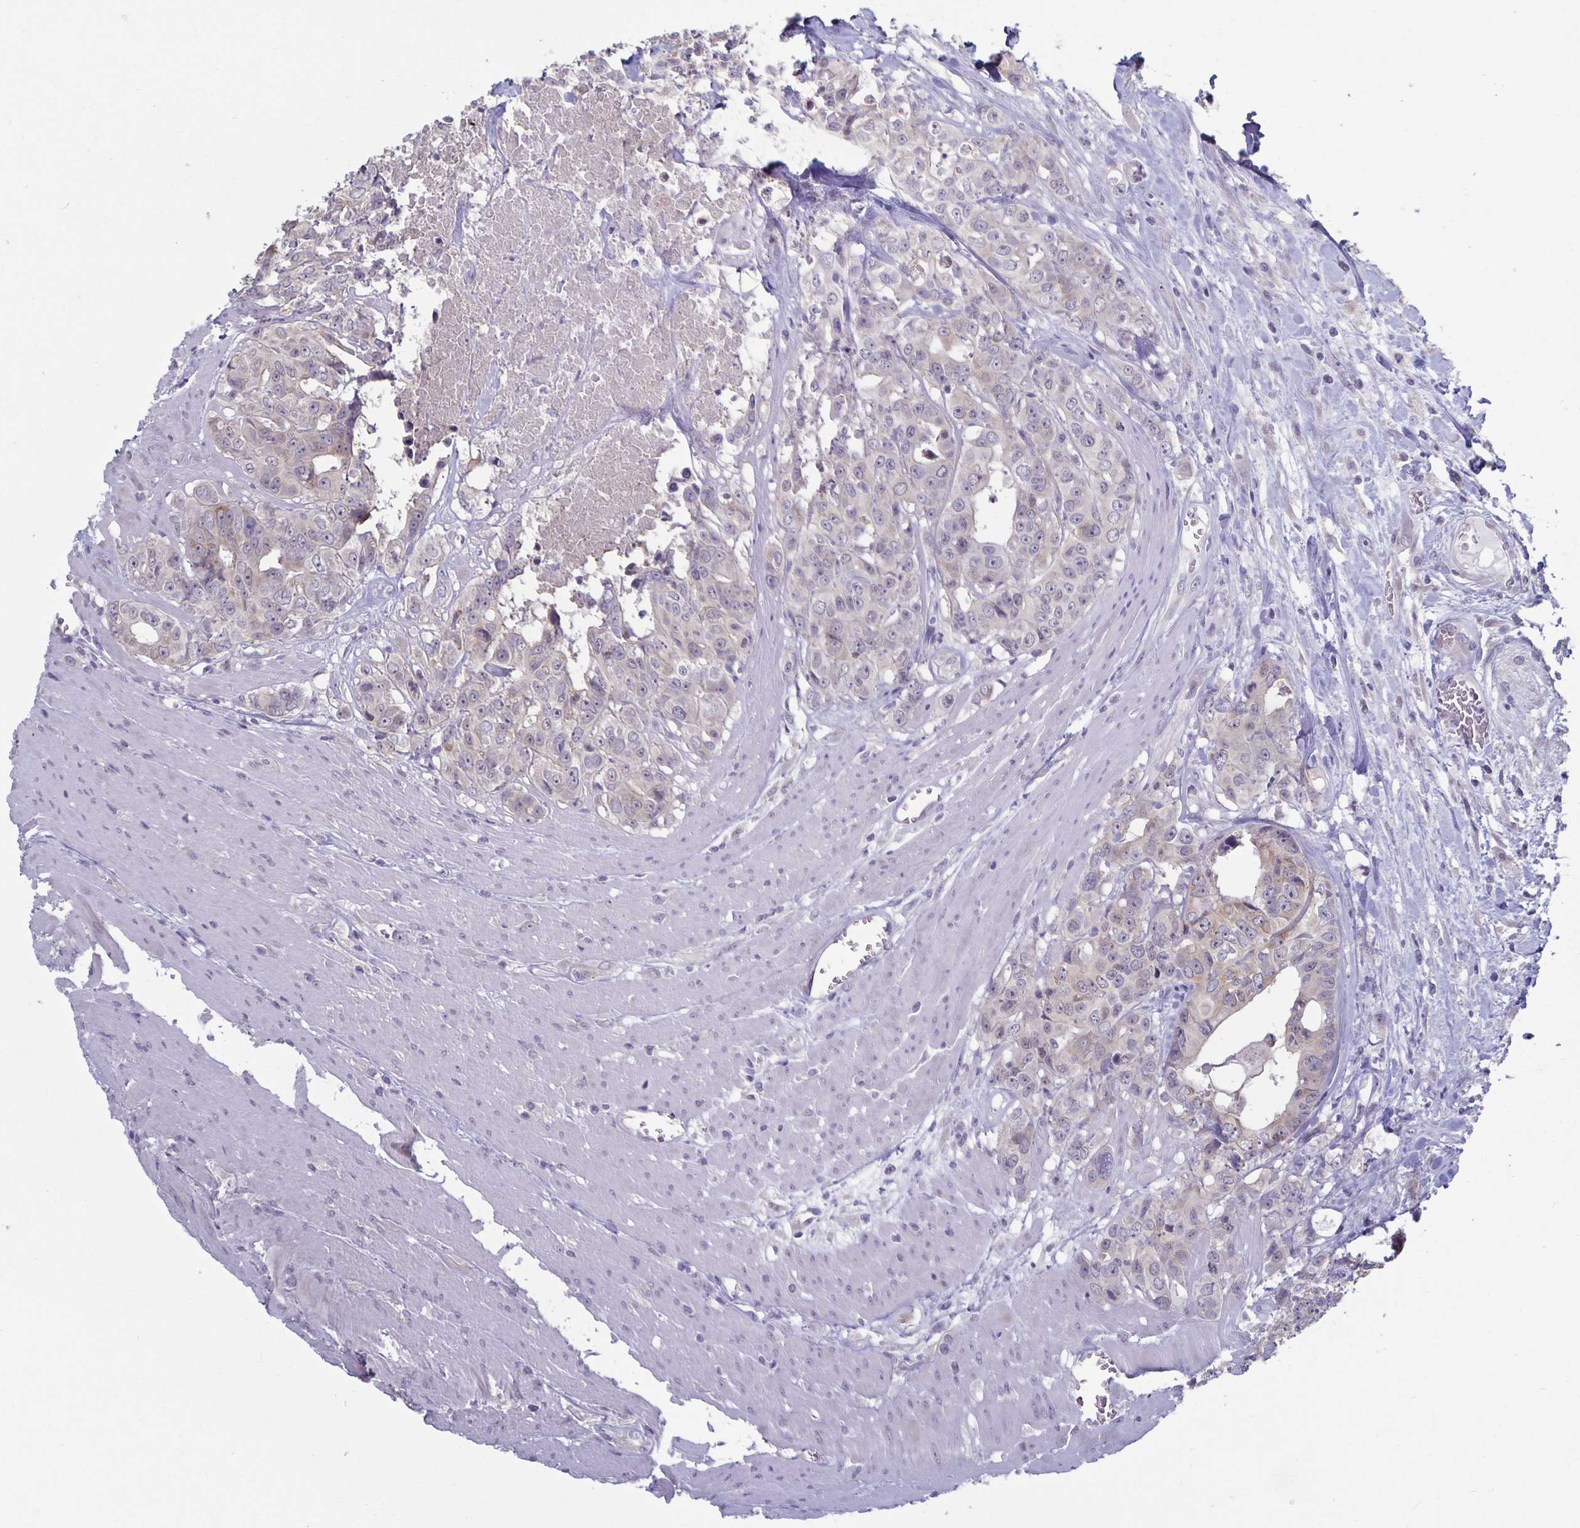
{"staining": {"intensity": "weak", "quantity": "<25%", "location": "cytoplasmic/membranous"}, "tissue": "colorectal cancer", "cell_type": "Tumor cells", "image_type": "cancer", "snomed": [{"axis": "morphology", "description": "Adenocarcinoma, NOS"}, {"axis": "topography", "description": "Rectum"}], "caption": "A high-resolution image shows IHC staining of colorectal cancer (adenocarcinoma), which displays no significant expression in tumor cells. (Stains: DAB (3,3'-diaminobenzidine) IHC with hematoxylin counter stain, Microscopy: brightfield microscopy at high magnification).", "gene": "PLCB3", "patient": {"sex": "female", "age": 62}}